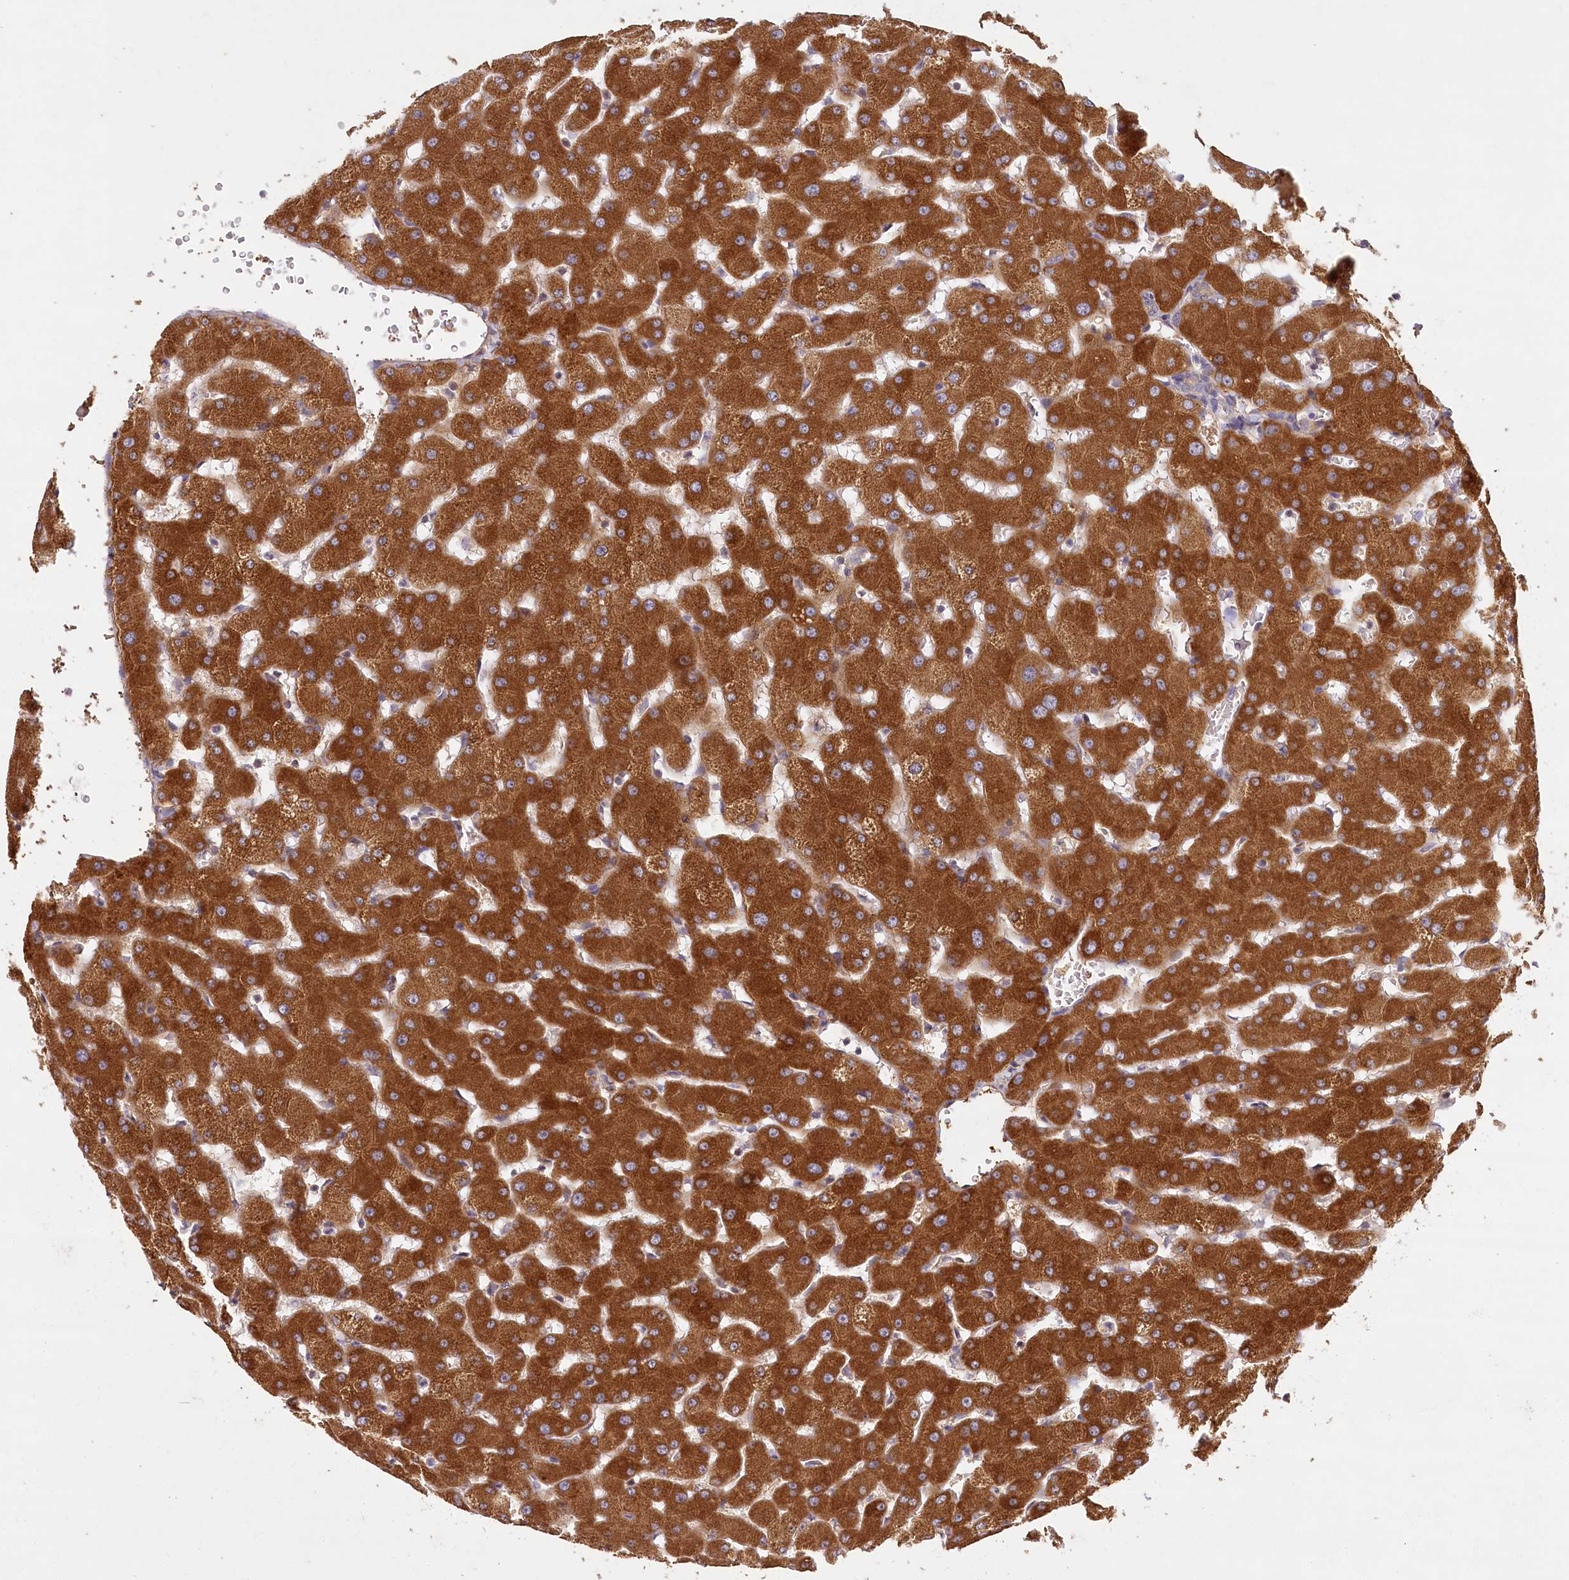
{"staining": {"intensity": "moderate", "quantity": "25%-75%", "location": "cytoplasmic/membranous"}, "tissue": "liver", "cell_type": "Cholangiocytes", "image_type": "normal", "snomed": [{"axis": "morphology", "description": "Normal tissue, NOS"}, {"axis": "topography", "description": "Liver"}], "caption": "Human liver stained for a protein (brown) shows moderate cytoplasmic/membranous positive staining in approximately 25%-75% of cholangiocytes.", "gene": "LSS", "patient": {"sex": "female", "age": 63}}